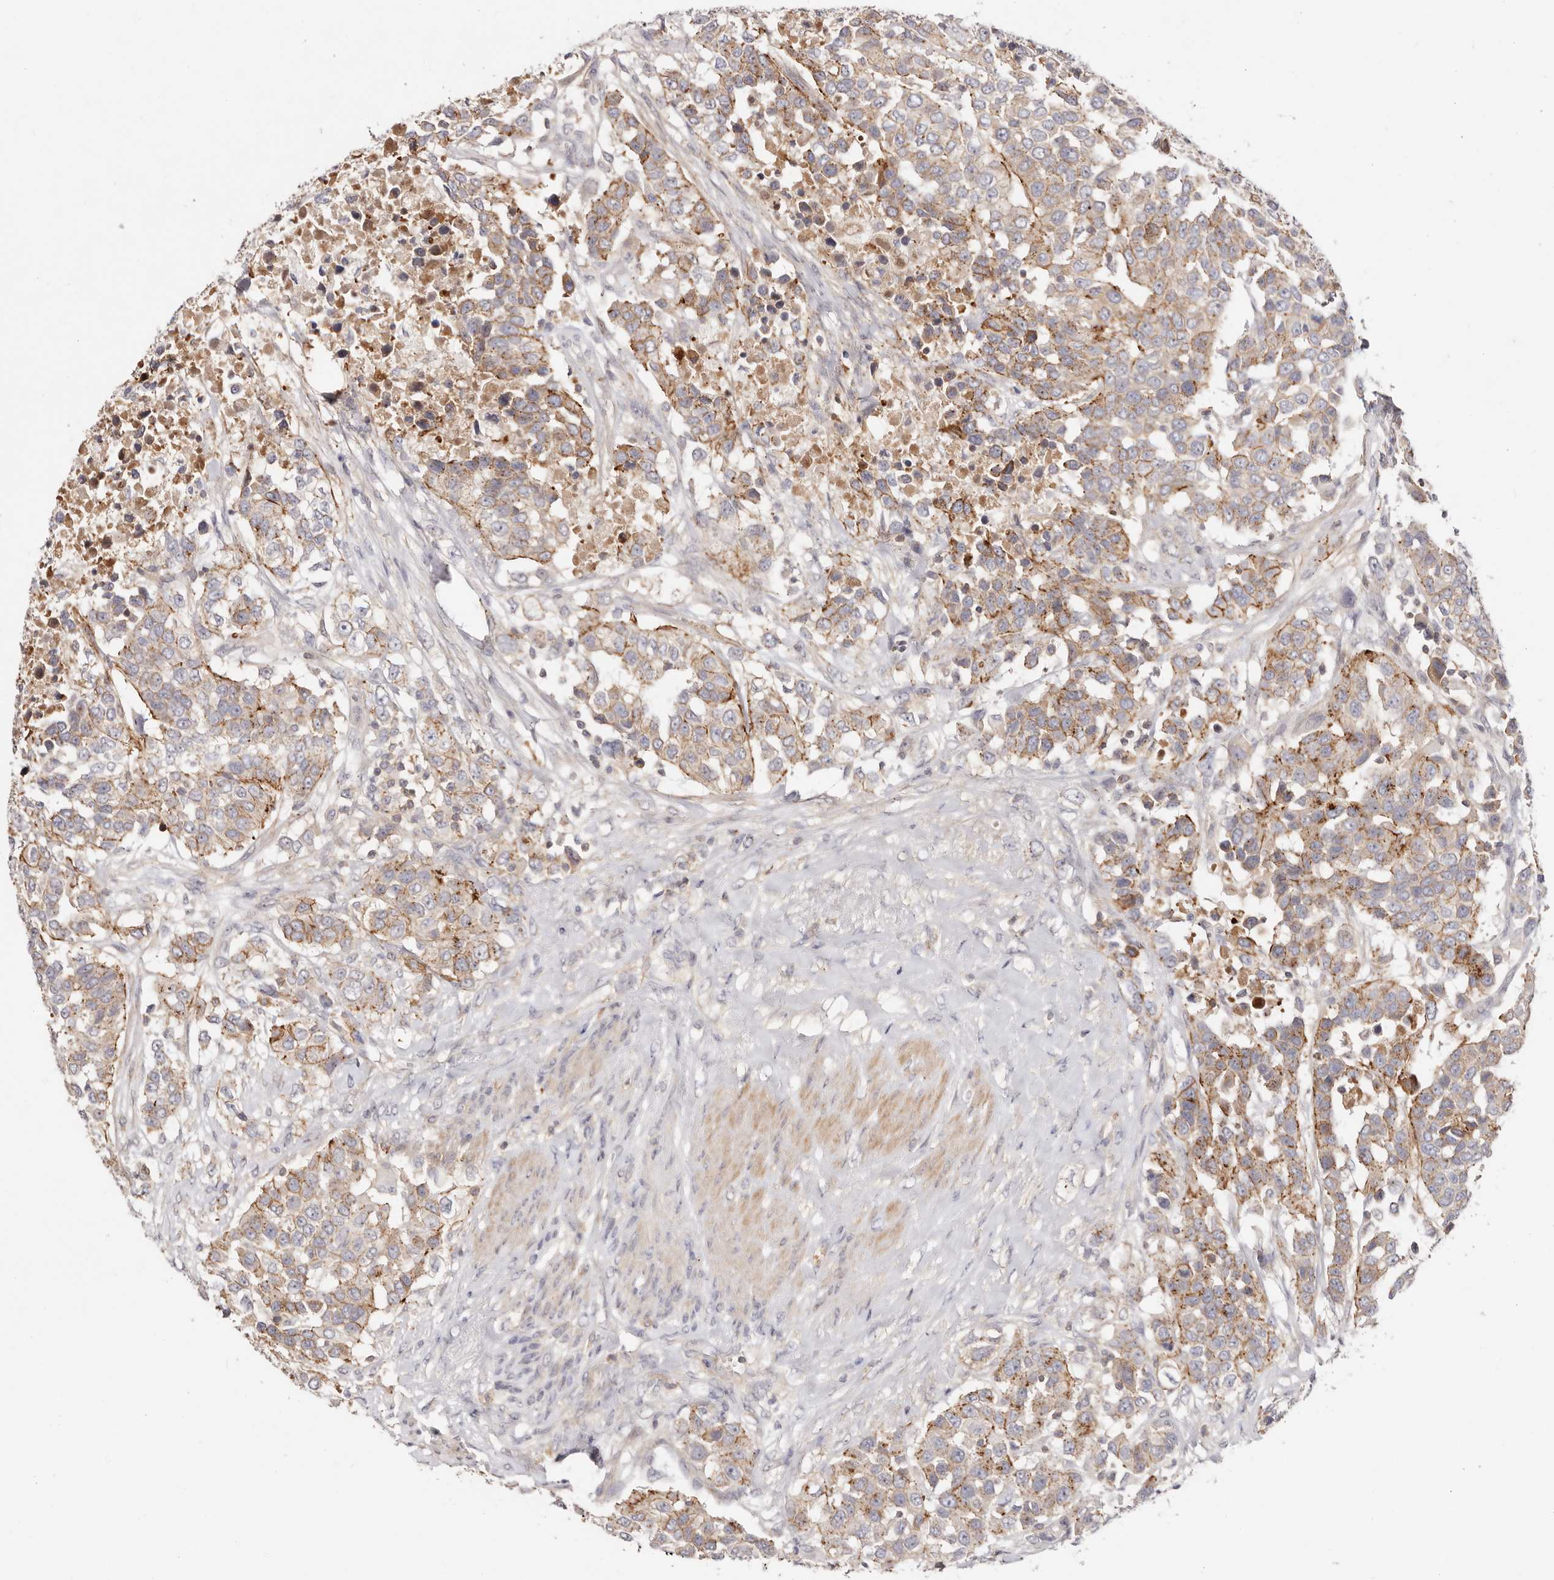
{"staining": {"intensity": "moderate", "quantity": ">75%", "location": "cytoplasmic/membranous"}, "tissue": "urothelial cancer", "cell_type": "Tumor cells", "image_type": "cancer", "snomed": [{"axis": "morphology", "description": "Urothelial carcinoma, High grade"}, {"axis": "topography", "description": "Urinary bladder"}], "caption": "Urothelial carcinoma (high-grade) stained for a protein (brown) reveals moderate cytoplasmic/membranous positive positivity in approximately >75% of tumor cells.", "gene": "SLC35B2", "patient": {"sex": "female", "age": 80}}